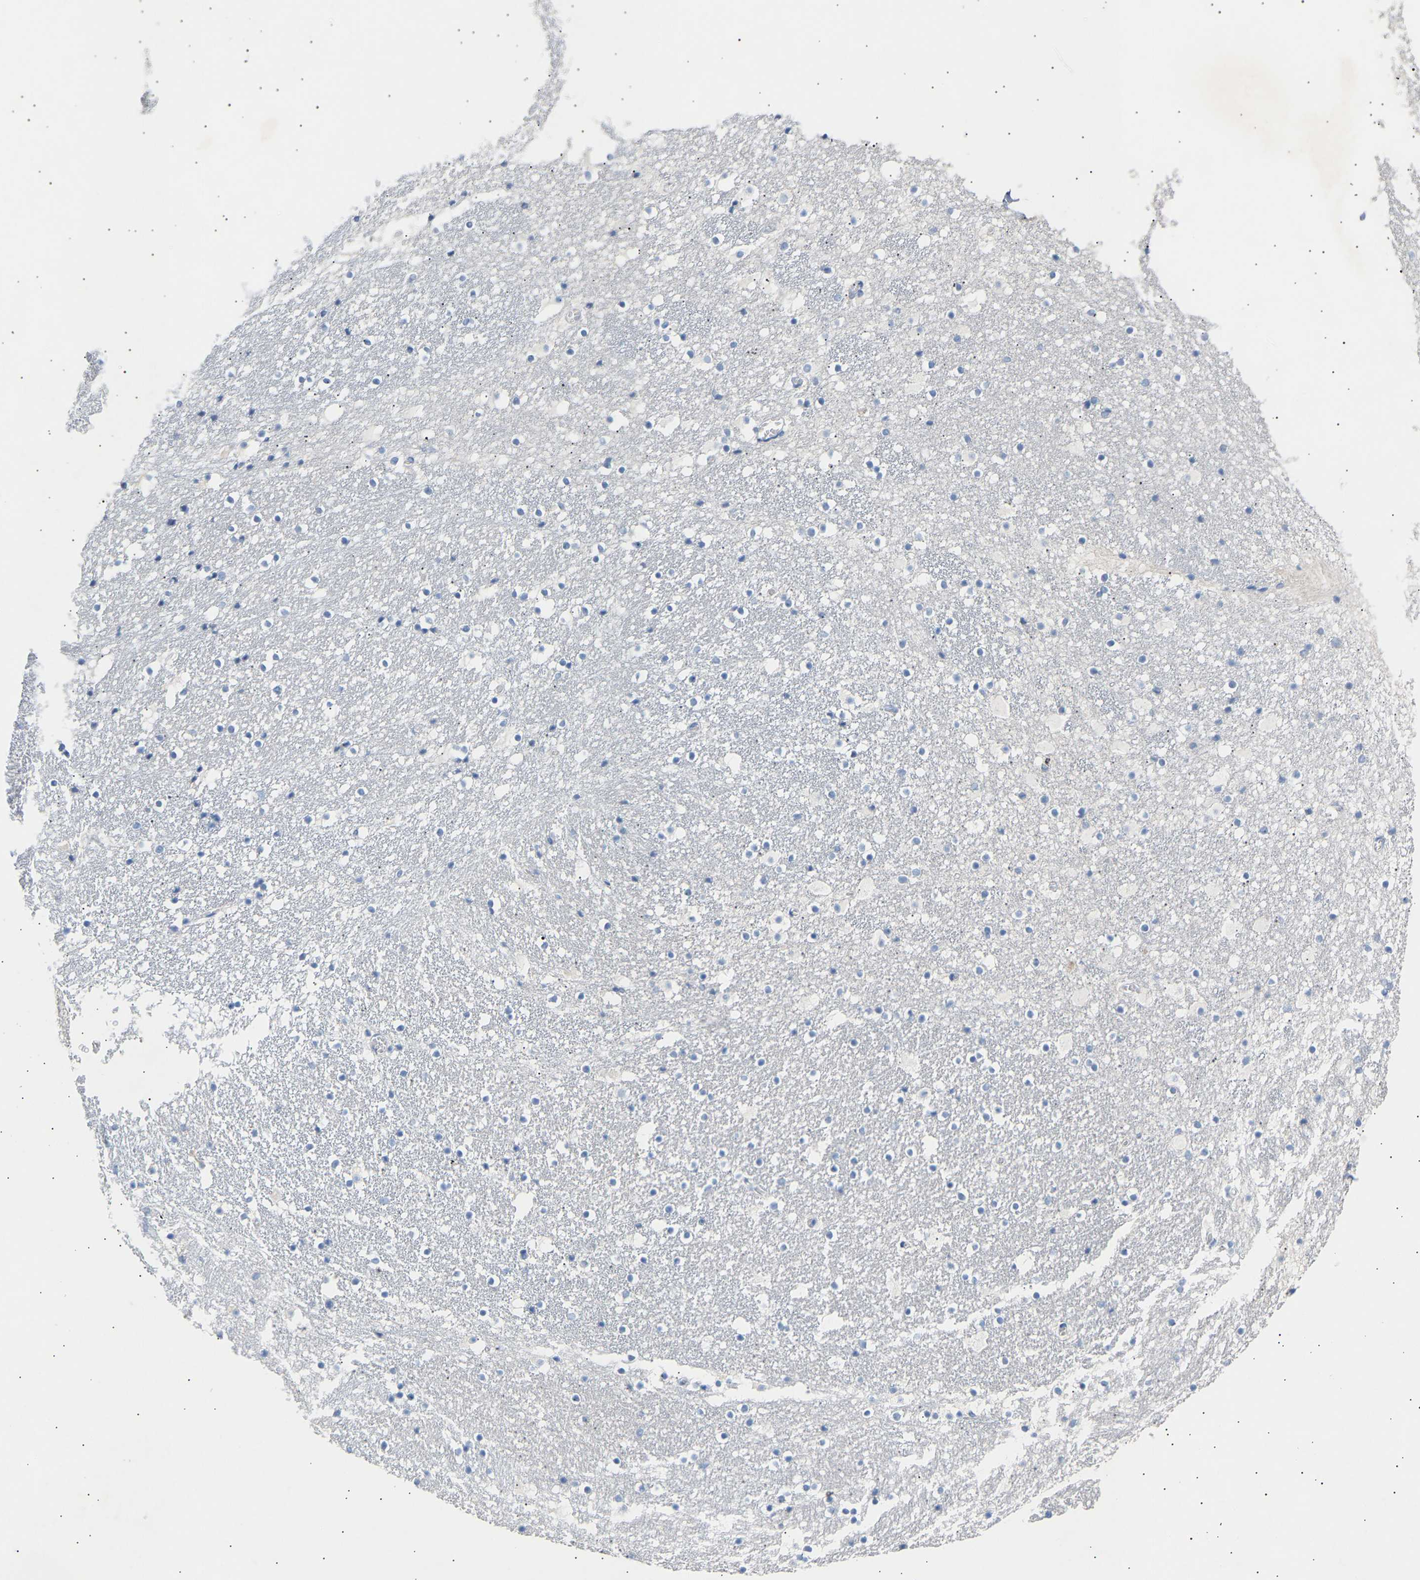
{"staining": {"intensity": "negative", "quantity": "none", "location": "none"}, "tissue": "caudate", "cell_type": "Glial cells", "image_type": "normal", "snomed": [{"axis": "morphology", "description": "Normal tissue, NOS"}, {"axis": "topography", "description": "Lateral ventricle wall"}], "caption": "This photomicrograph is of benign caudate stained with immunohistochemistry to label a protein in brown with the nuclei are counter-stained blue. There is no positivity in glial cells.", "gene": "PEX1", "patient": {"sex": "male", "age": 45}}